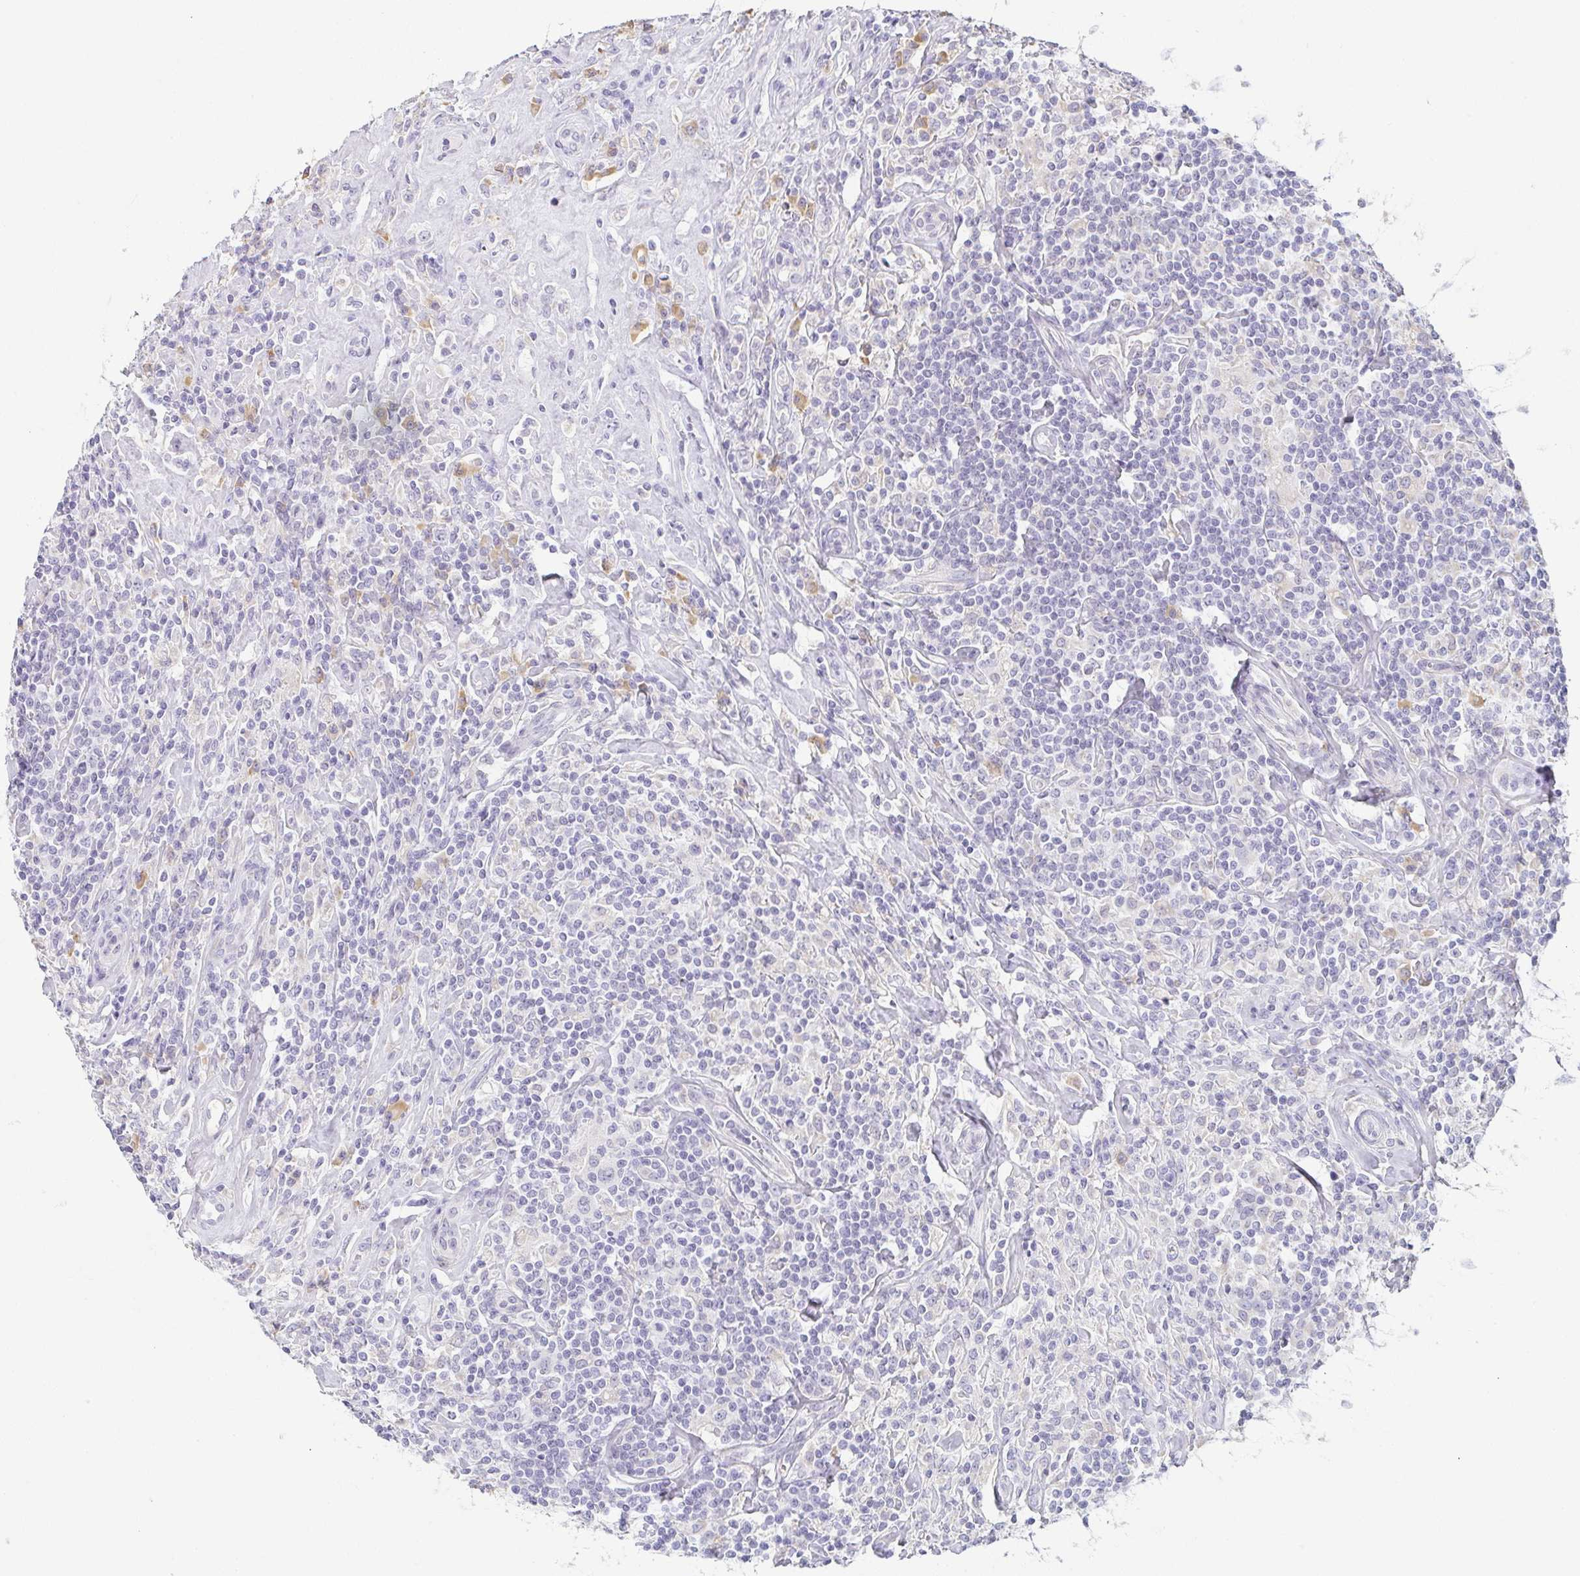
{"staining": {"intensity": "negative", "quantity": "none", "location": "none"}, "tissue": "lymphoma", "cell_type": "Tumor cells", "image_type": "cancer", "snomed": [{"axis": "morphology", "description": "Hodgkin's disease, NOS"}, {"axis": "morphology", "description": "Hodgkin's lymphoma, nodular sclerosis"}, {"axis": "topography", "description": "Lymph node"}], "caption": "IHC micrograph of lymphoma stained for a protein (brown), which displays no expression in tumor cells.", "gene": "PRR27", "patient": {"sex": "female", "age": 10}}